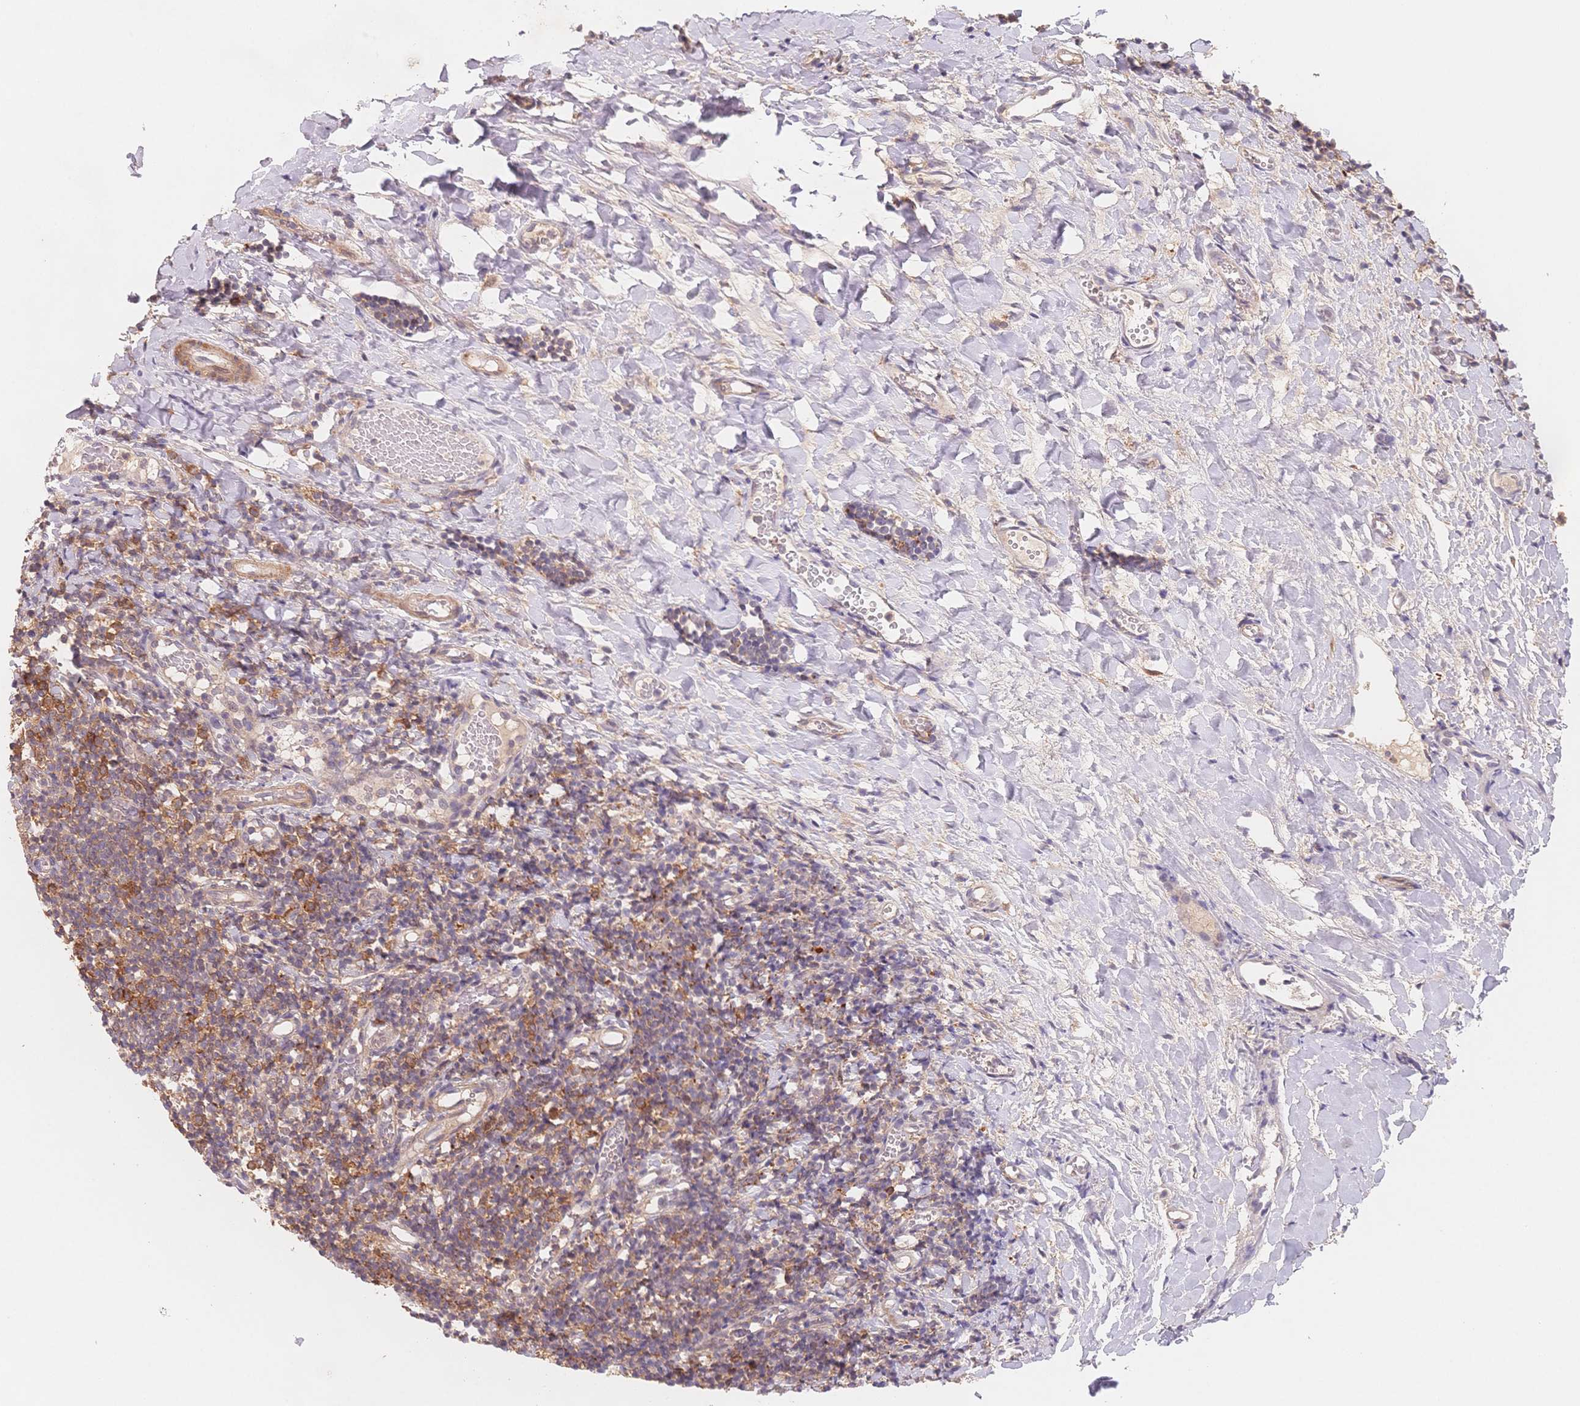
{"staining": {"intensity": "negative", "quantity": "none", "location": "none"}, "tissue": "tonsil", "cell_type": "Germinal center cells", "image_type": "normal", "snomed": [{"axis": "morphology", "description": "Normal tissue, NOS"}, {"axis": "topography", "description": "Tonsil"}], "caption": "Human tonsil stained for a protein using immunohistochemistry (IHC) shows no positivity in germinal center cells.", "gene": "C12orf75", "patient": {"sex": "female", "age": 10}}